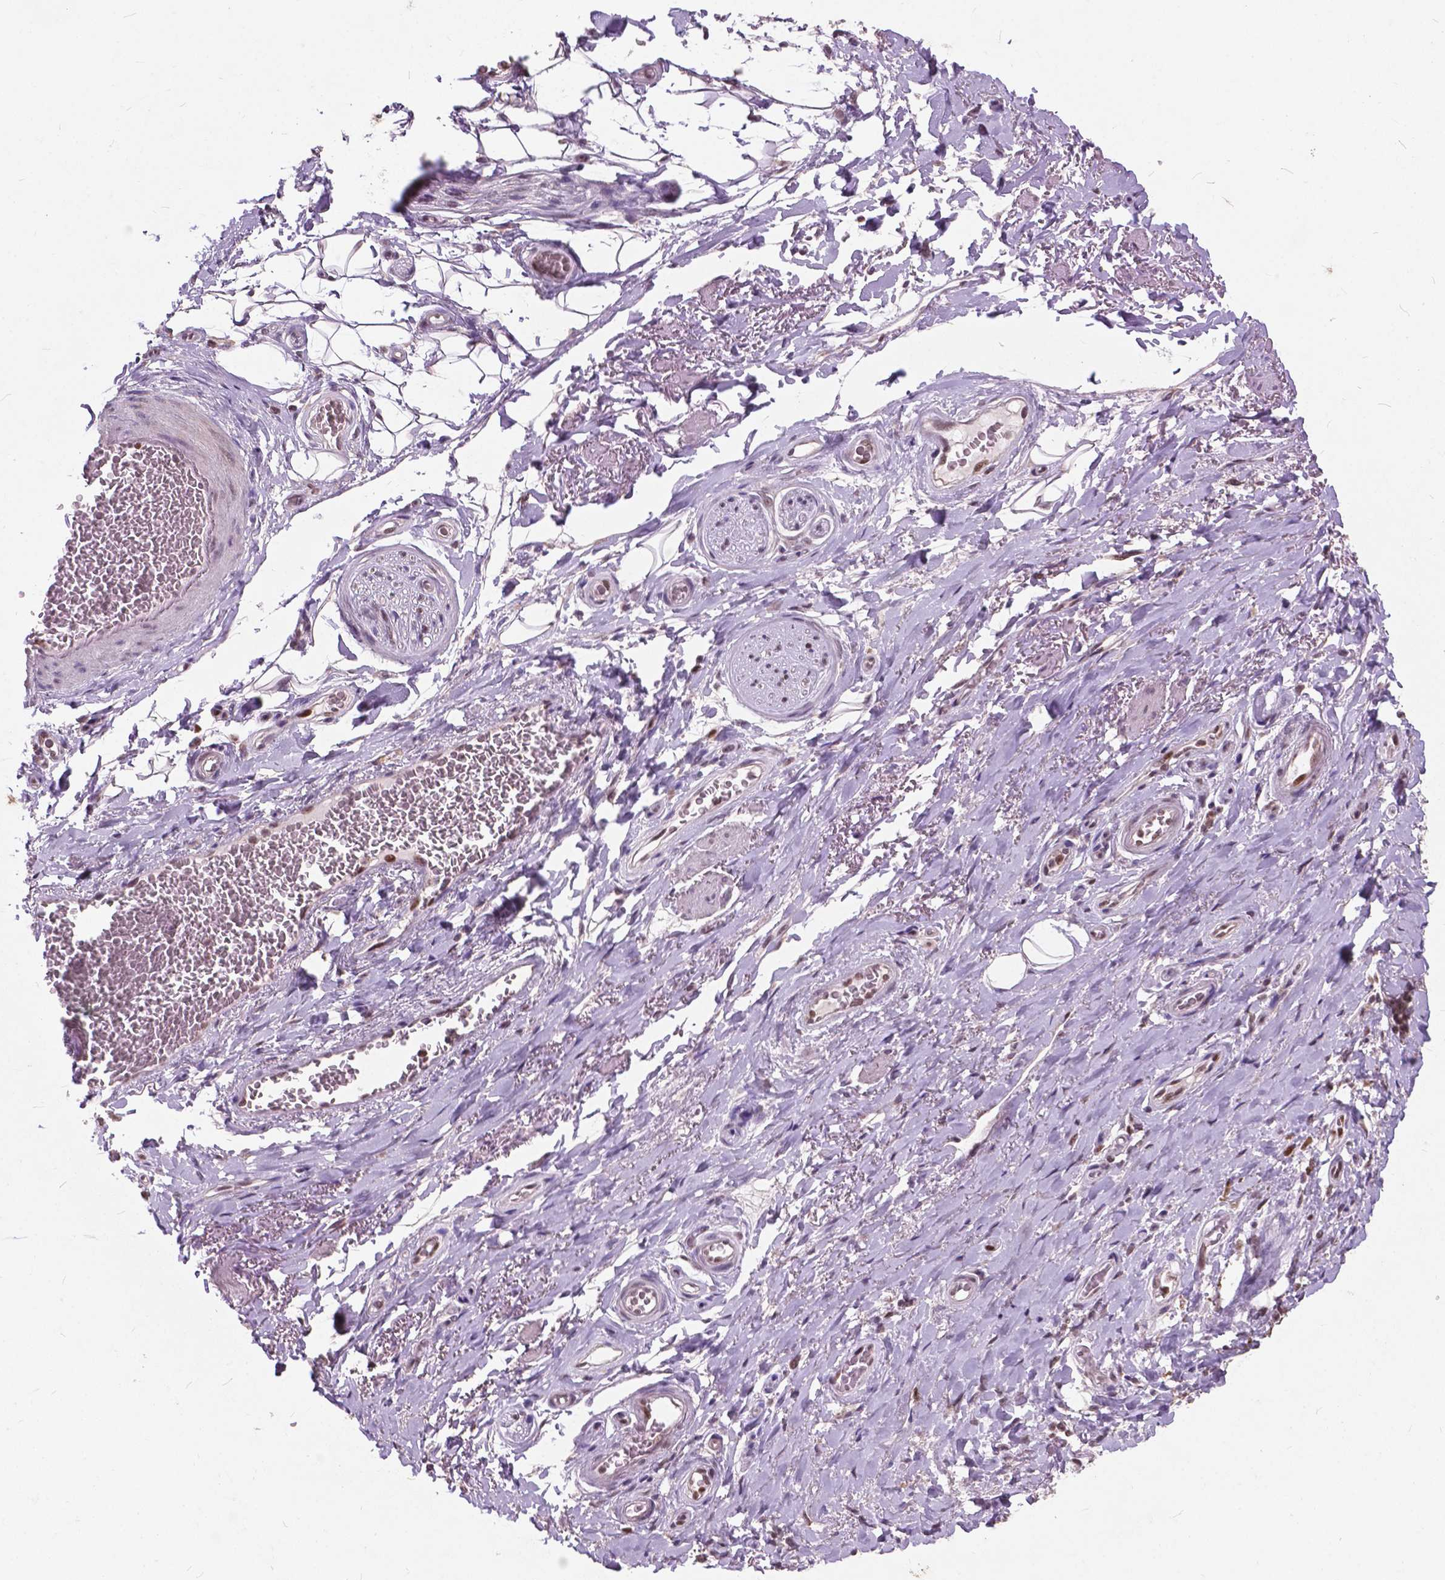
{"staining": {"intensity": "negative", "quantity": "none", "location": "none"}, "tissue": "adipose tissue", "cell_type": "Adipocytes", "image_type": "normal", "snomed": [{"axis": "morphology", "description": "Normal tissue, NOS"}, {"axis": "topography", "description": "Anal"}, {"axis": "topography", "description": "Peripheral nerve tissue"}], "caption": "DAB immunohistochemical staining of normal human adipose tissue demonstrates no significant staining in adipocytes.", "gene": "MSH2", "patient": {"sex": "male", "age": 53}}